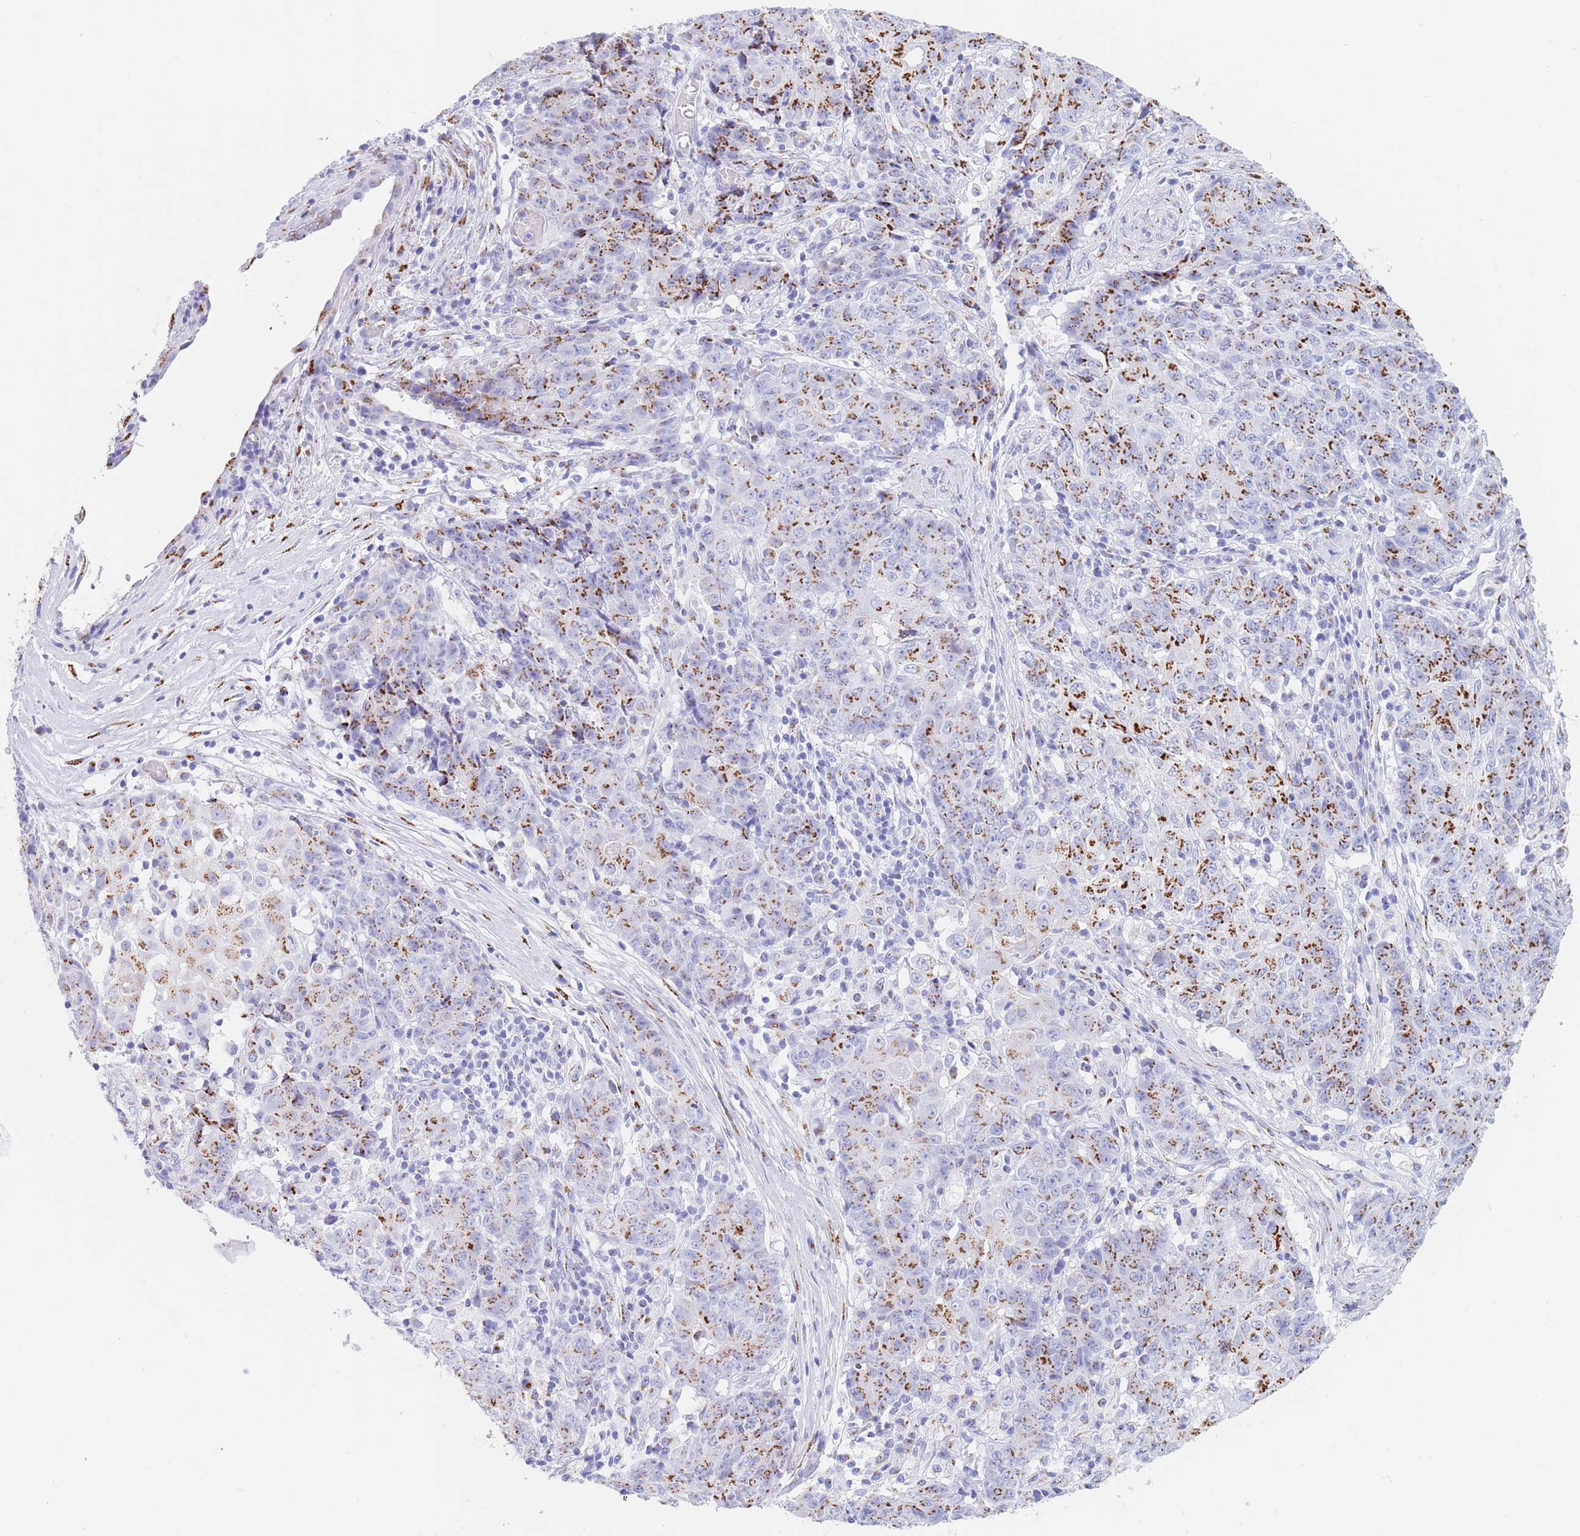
{"staining": {"intensity": "strong", "quantity": ">75%", "location": "cytoplasmic/membranous"}, "tissue": "ovarian cancer", "cell_type": "Tumor cells", "image_type": "cancer", "snomed": [{"axis": "morphology", "description": "Carcinoma, endometroid"}, {"axis": "topography", "description": "Ovary"}], "caption": "A high amount of strong cytoplasmic/membranous staining is seen in about >75% of tumor cells in ovarian cancer (endometroid carcinoma) tissue. (DAB (3,3'-diaminobenzidine) IHC, brown staining for protein, blue staining for nuclei).", "gene": "FAM3C", "patient": {"sex": "female", "age": 42}}